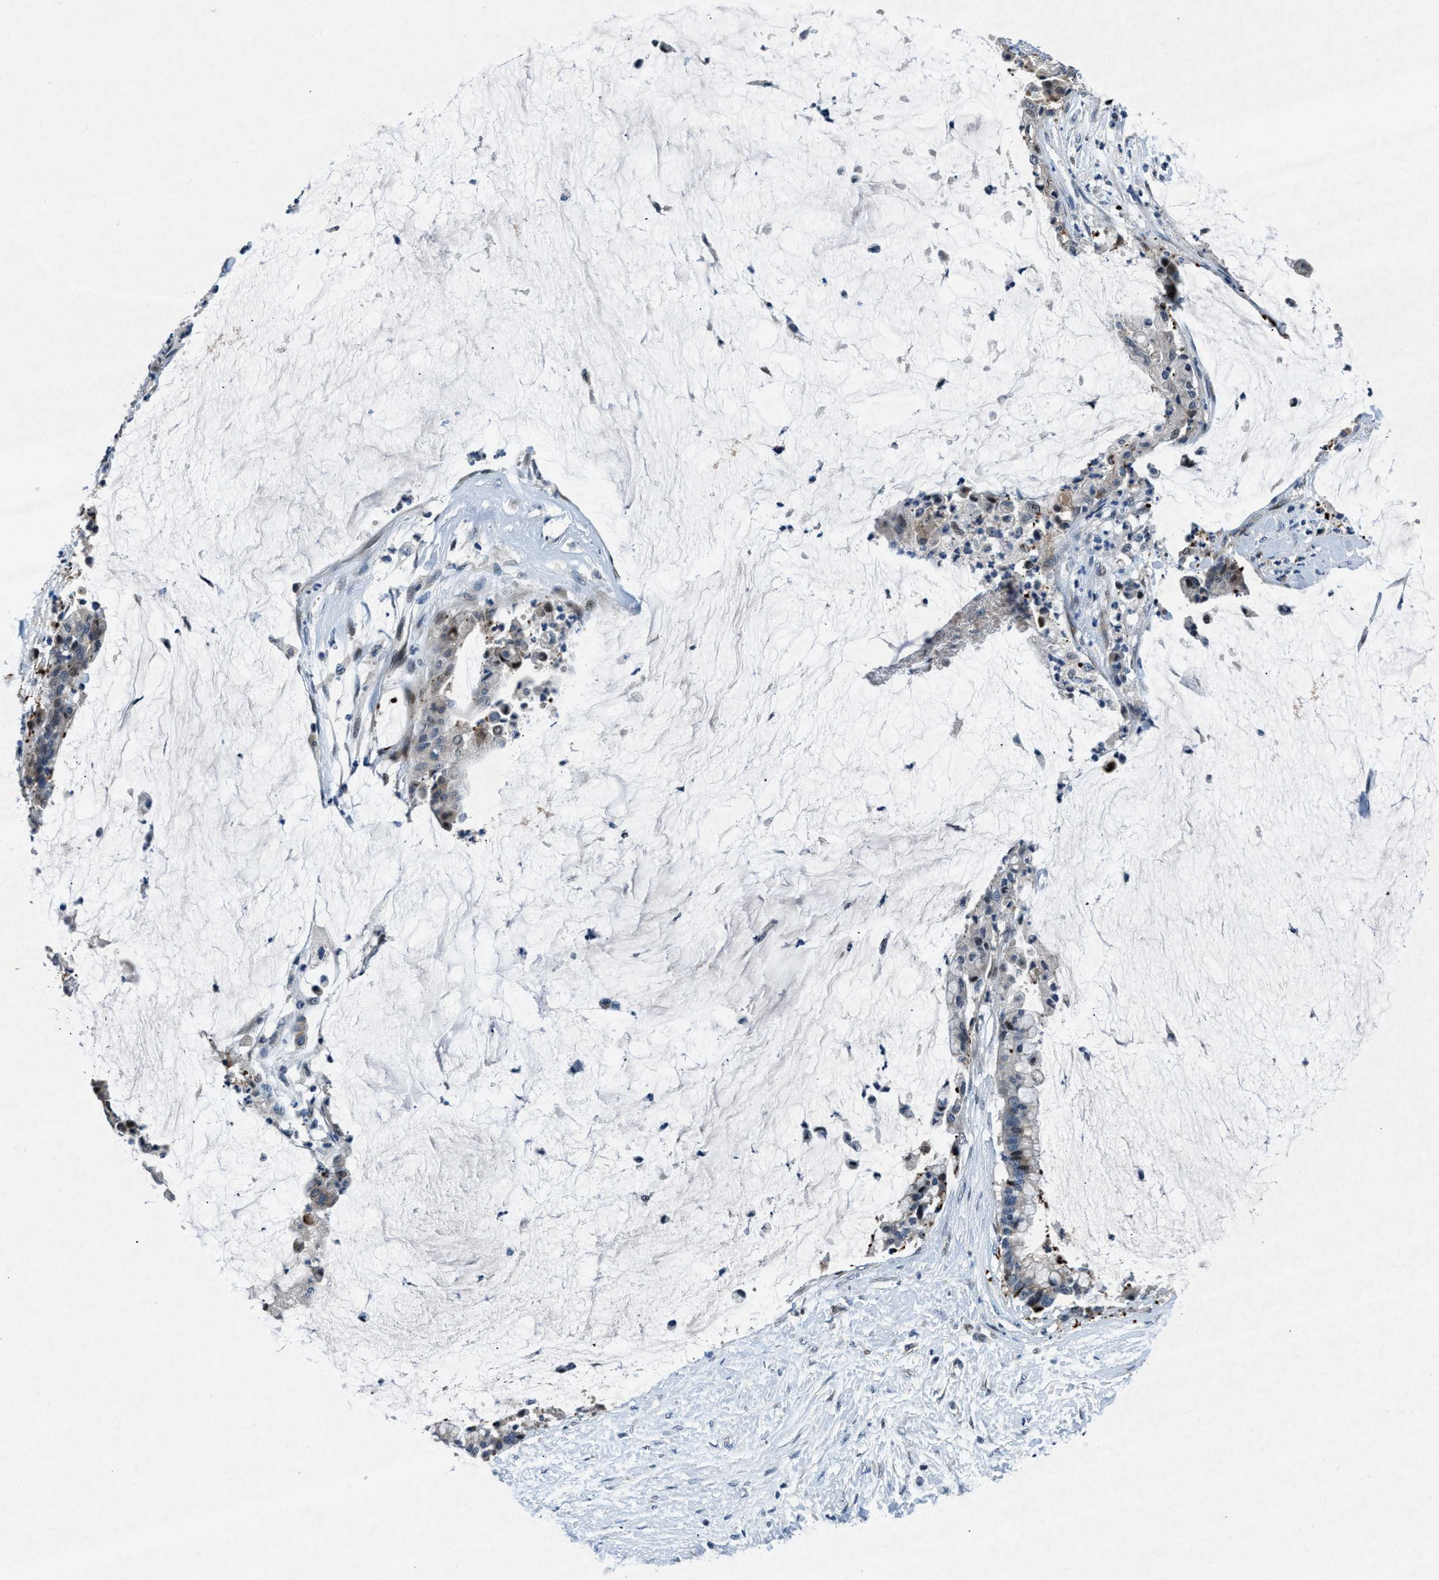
{"staining": {"intensity": "weak", "quantity": "<25%", "location": "cytoplasmic/membranous"}, "tissue": "pancreatic cancer", "cell_type": "Tumor cells", "image_type": "cancer", "snomed": [{"axis": "morphology", "description": "Adenocarcinoma, NOS"}, {"axis": "topography", "description": "Pancreas"}], "caption": "Tumor cells show no significant protein expression in adenocarcinoma (pancreatic).", "gene": "PHLDA1", "patient": {"sex": "male", "age": 41}}